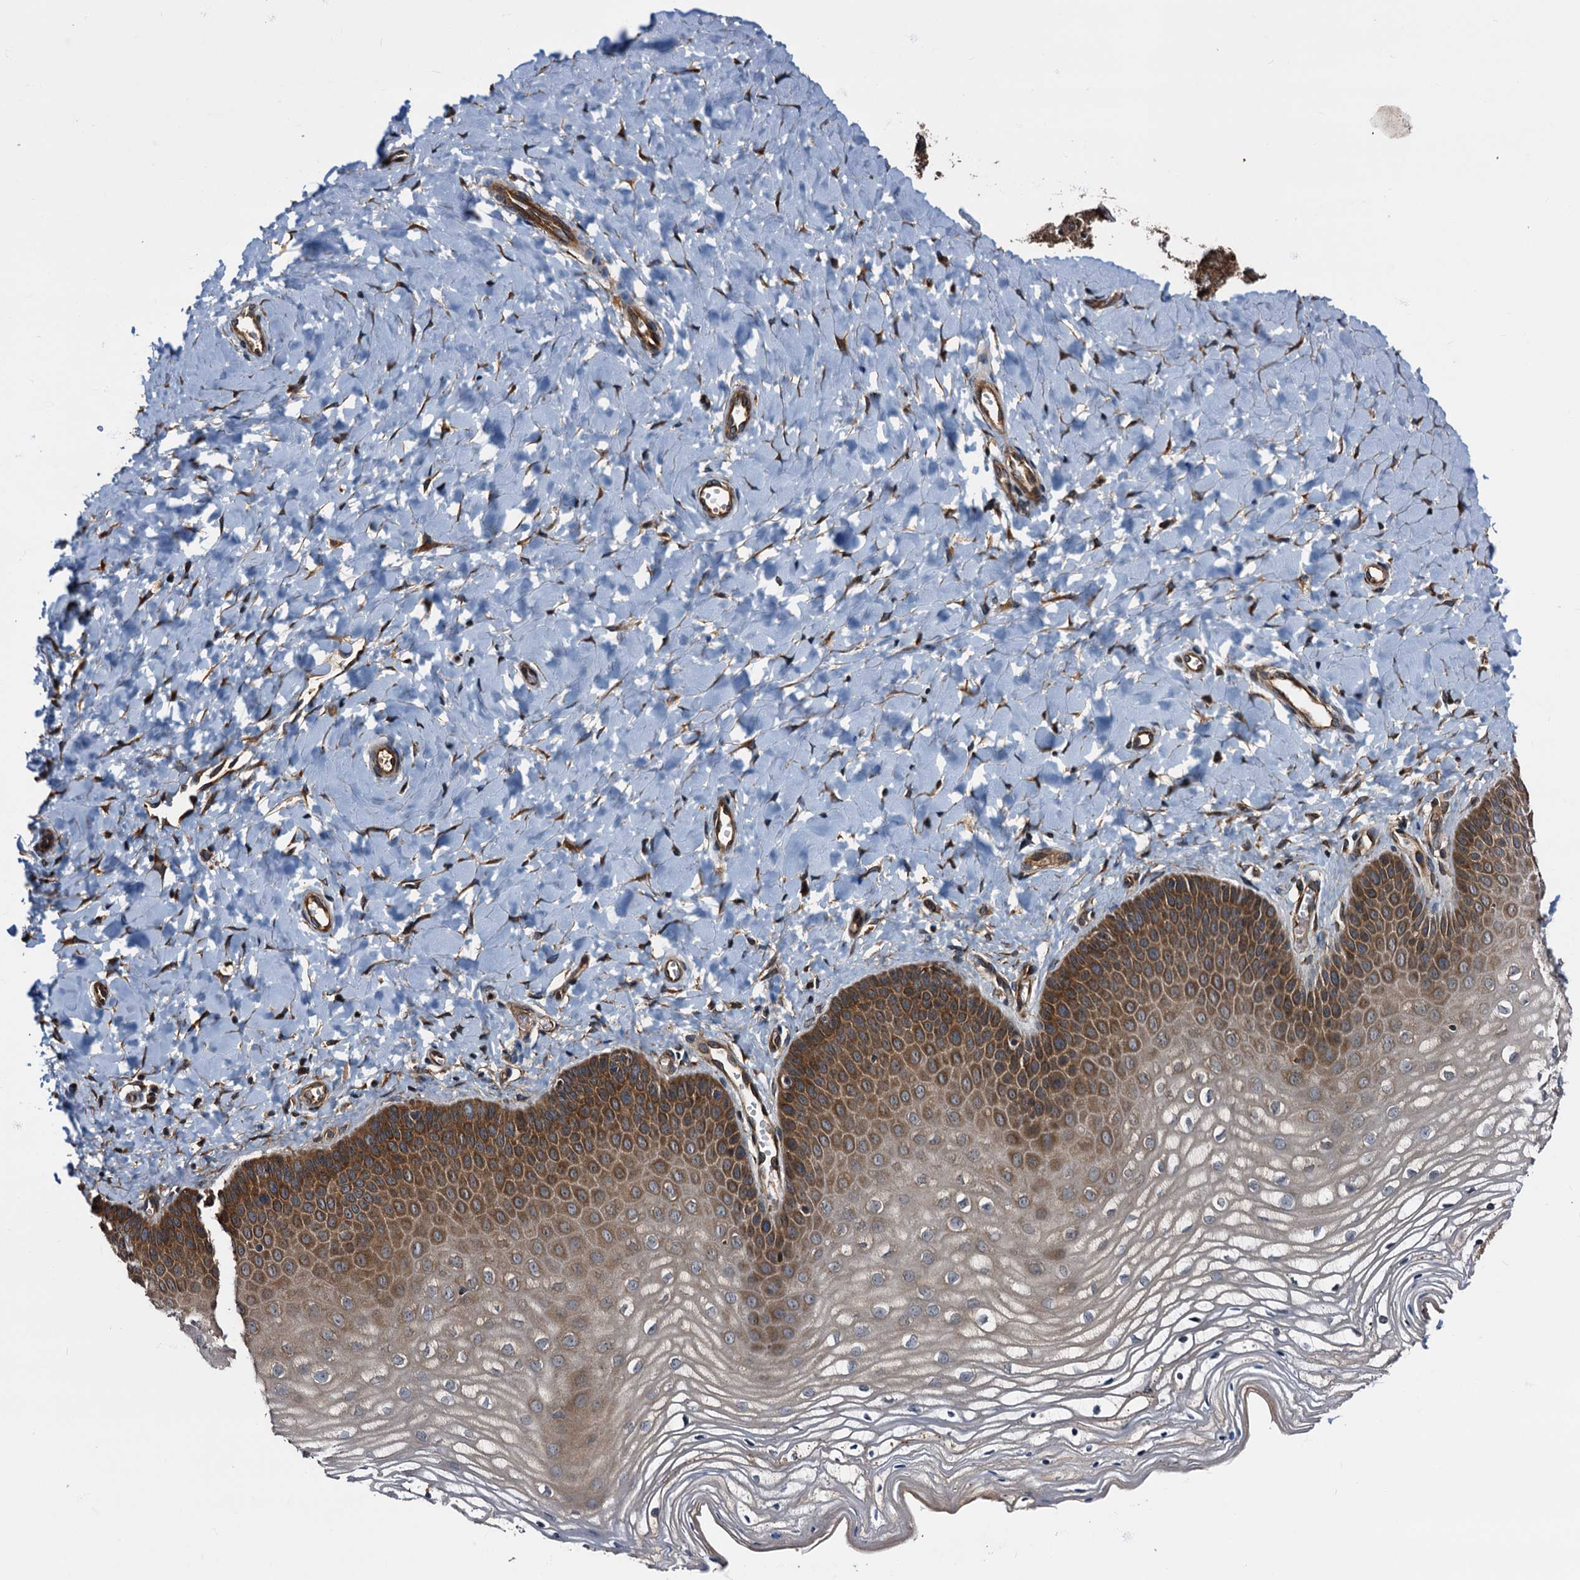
{"staining": {"intensity": "strong", "quantity": ">75%", "location": "cytoplasmic/membranous"}, "tissue": "vagina", "cell_type": "Squamous epithelial cells", "image_type": "normal", "snomed": [{"axis": "morphology", "description": "Normal tissue, NOS"}, {"axis": "topography", "description": "Vagina"}, {"axis": "topography", "description": "Cervix"}], "caption": "Immunohistochemical staining of unremarkable human vagina demonstrates high levels of strong cytoplasmic/membranous staining in about >75% of squamous epithelial cells. The staining was performed using DAB, with brown indicating positive protein expression. Nuclei are stained blue with hematoxylin.", "gene": "PEX5", "patient": {"sex": "female", "age": 40}}